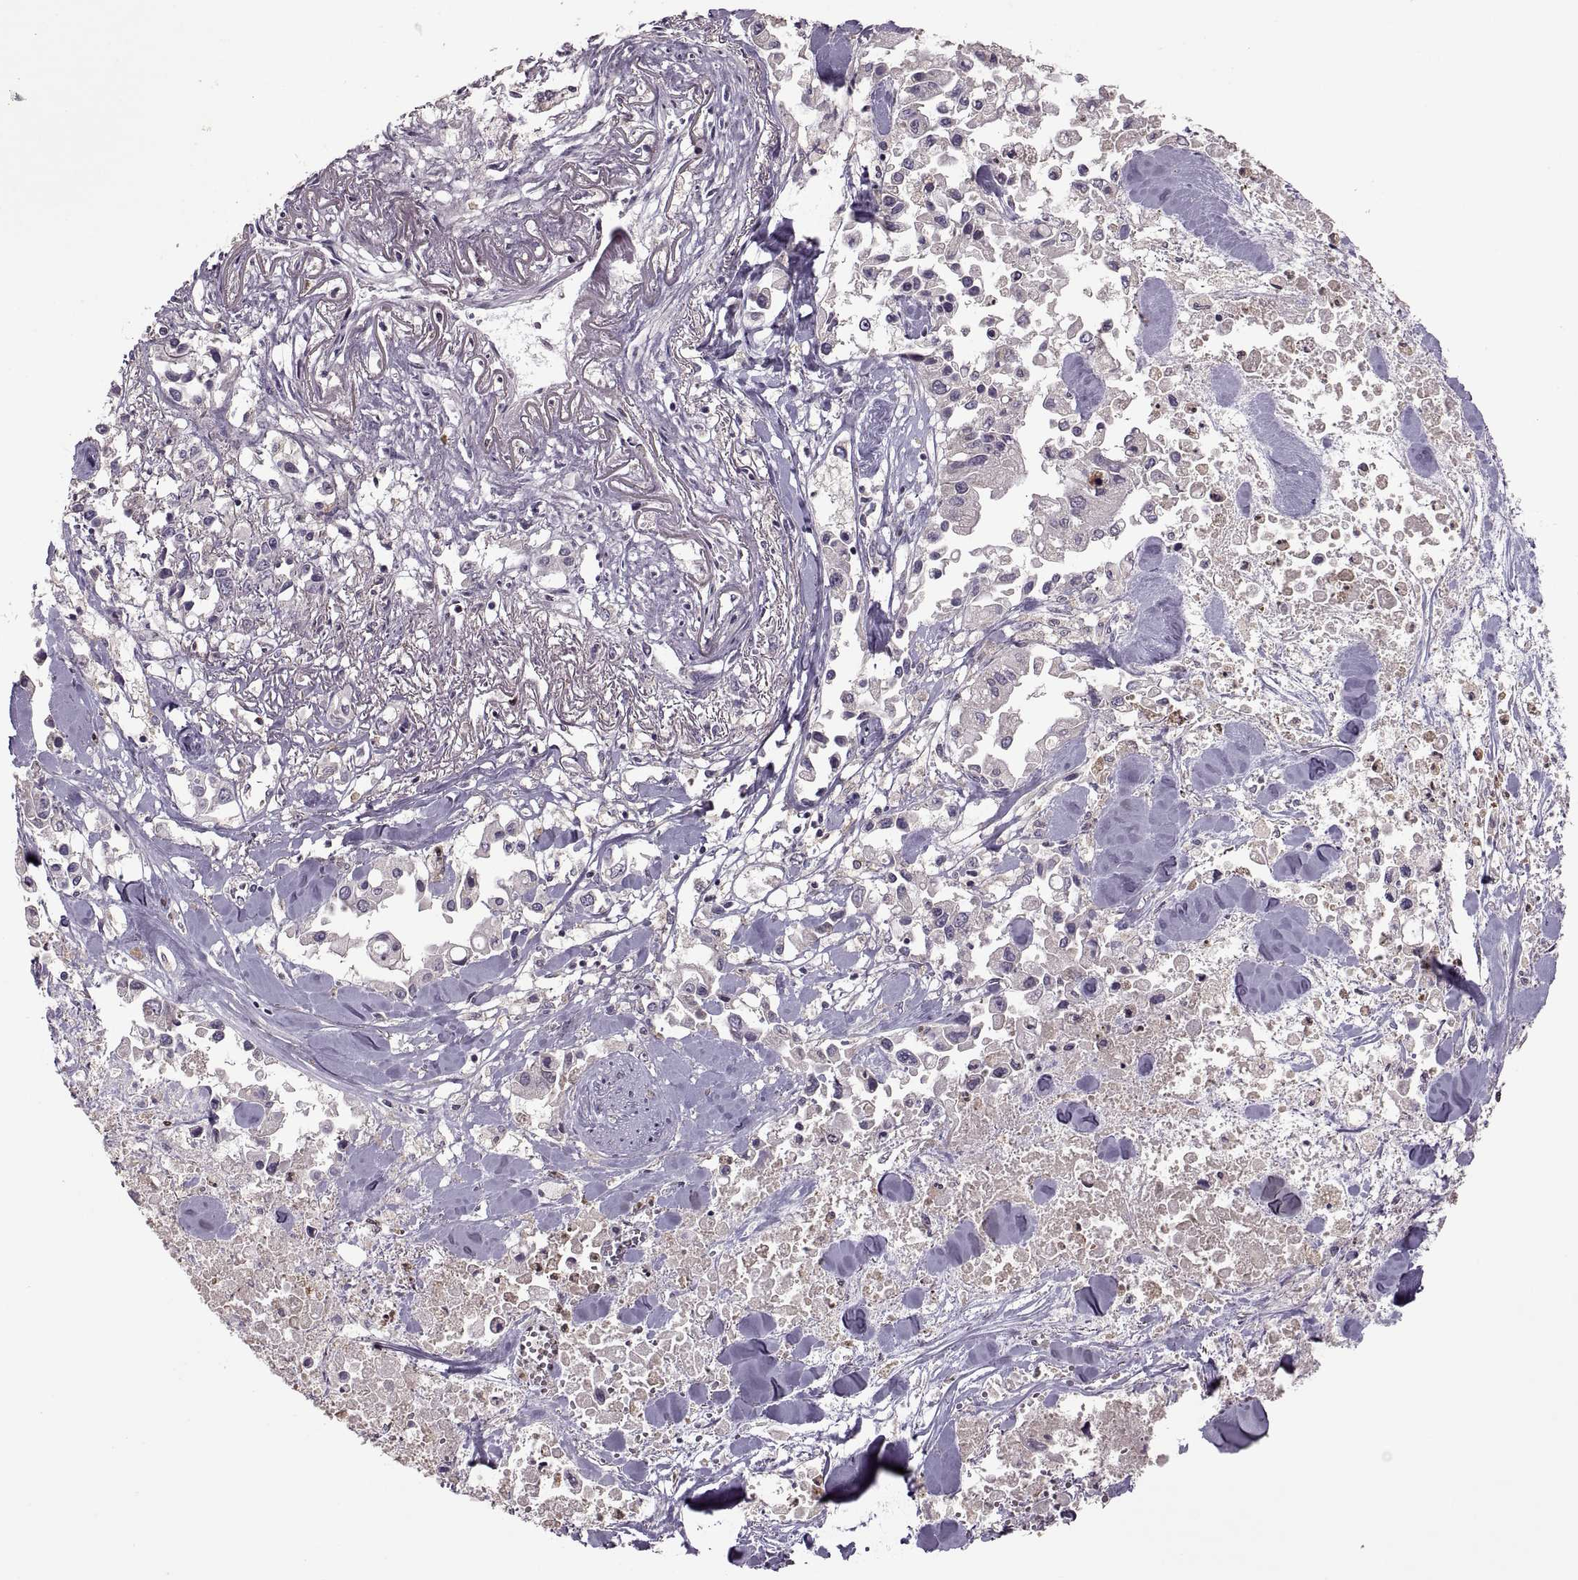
{"staining": {"intensity": "negative", "quantity": "none", "location": "none"}, "tissue": "pancreatic cancer", "cell_type": "Tumor cells", "image_type": "cancer", "snomed": [{"axis": "morphology", "description": "Adenocarcinoma, NOS"}, {"axis": "topography", "description": "Pancreas"}], "caption": "A micrograph of human pancreatic adenocarcinoma is negative for staining in tumor cells.", "gene": "PIERCE1", "patient": {"sex": "female", "age": 83}}